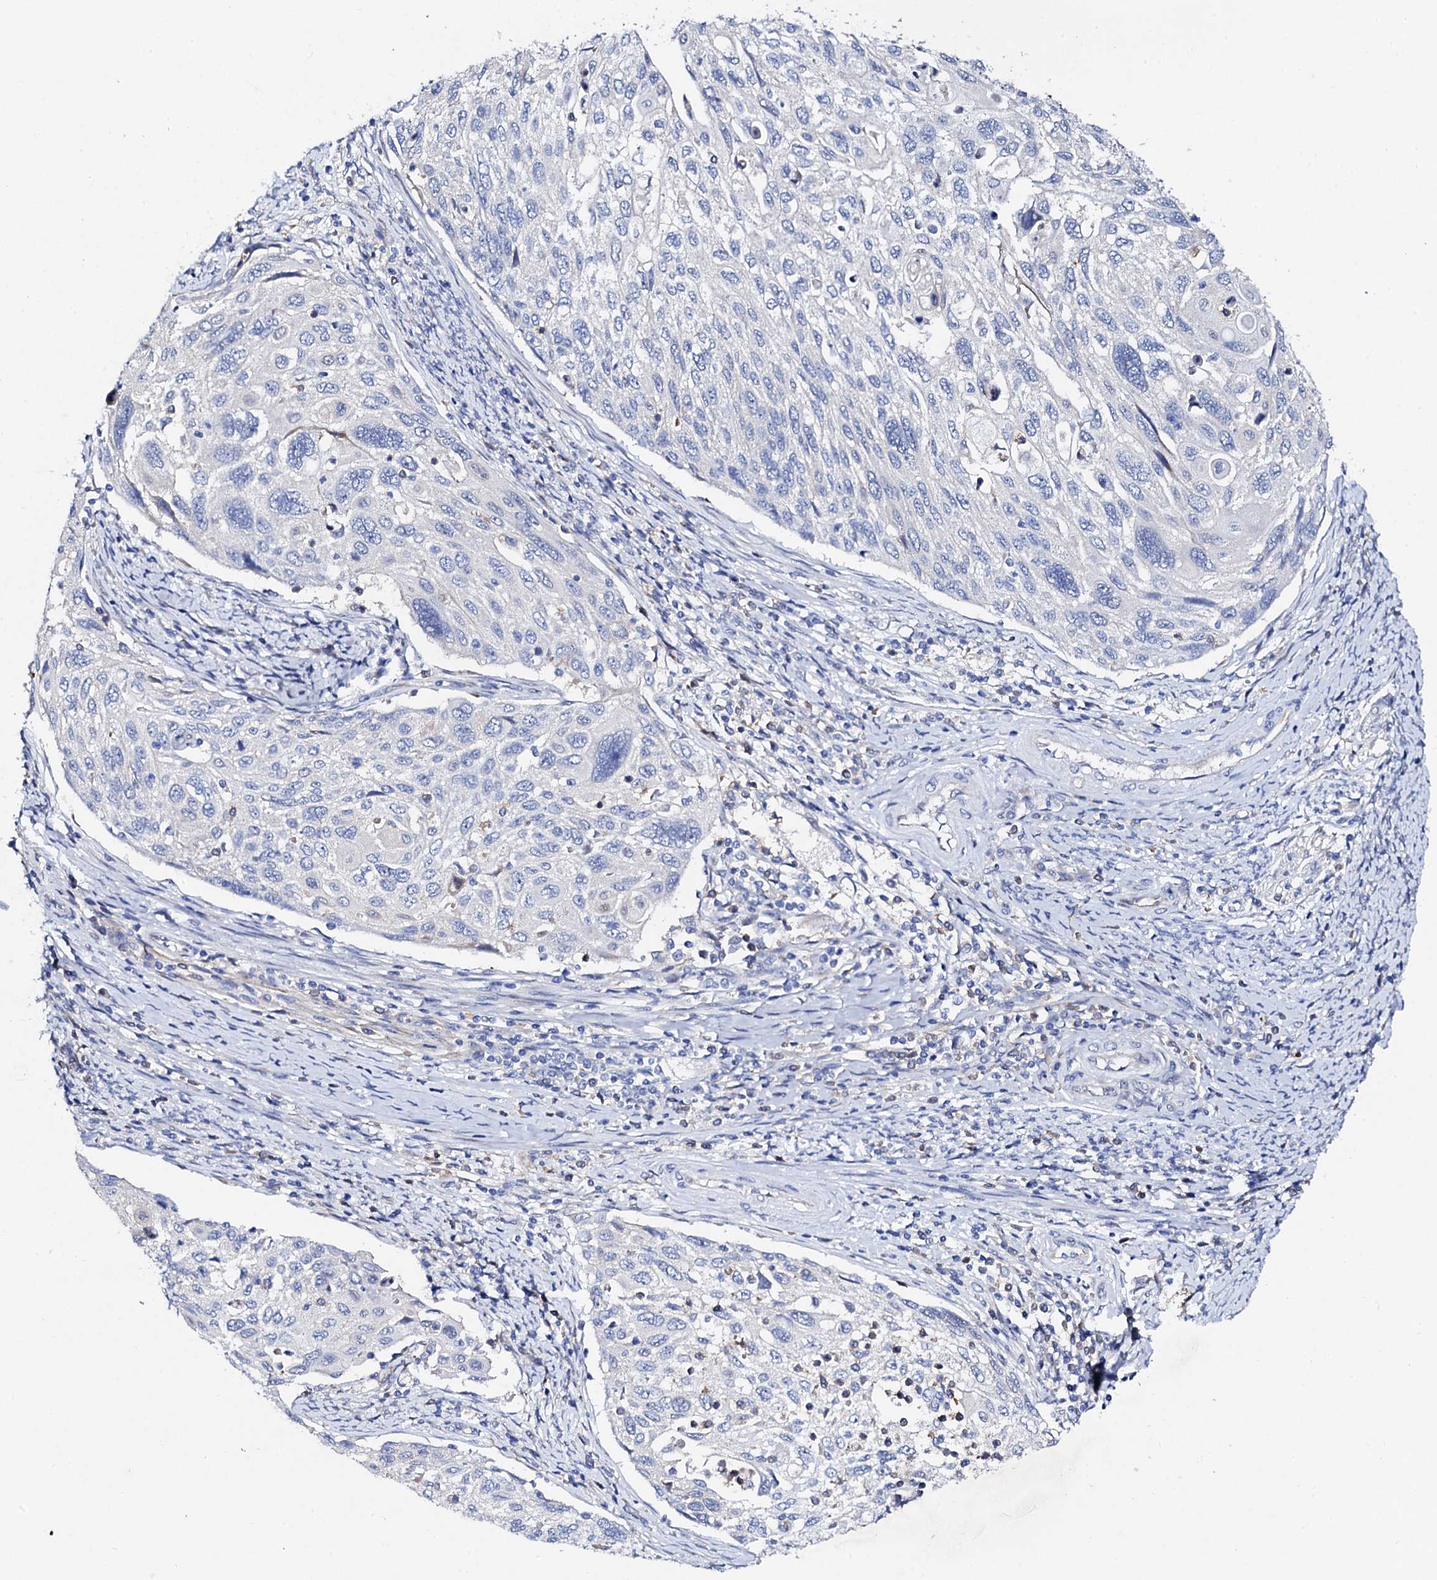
{"staining": {"intensity": "negative", "quantity": "none", "location": "none"}, "tissue": "cervical cancer", "cell_type": "Tumor cells", "image_type": "cancer", "snomed": [{"axis": "morphology", "description": "Squamous cell carcinoma, NOS"}, {"axis": "topography", "description": "Cervix"}], "caption": "IHC histopathology image of cervical squamous cell carcinoma stained for a protein (brown), which exhibits no staining in tumor cells. (DAB immunohistochemistry visualized using brightfield microscopy, high magnification).", "gene": "TRDN", "patient": {"sex": "female", "age": 70}}